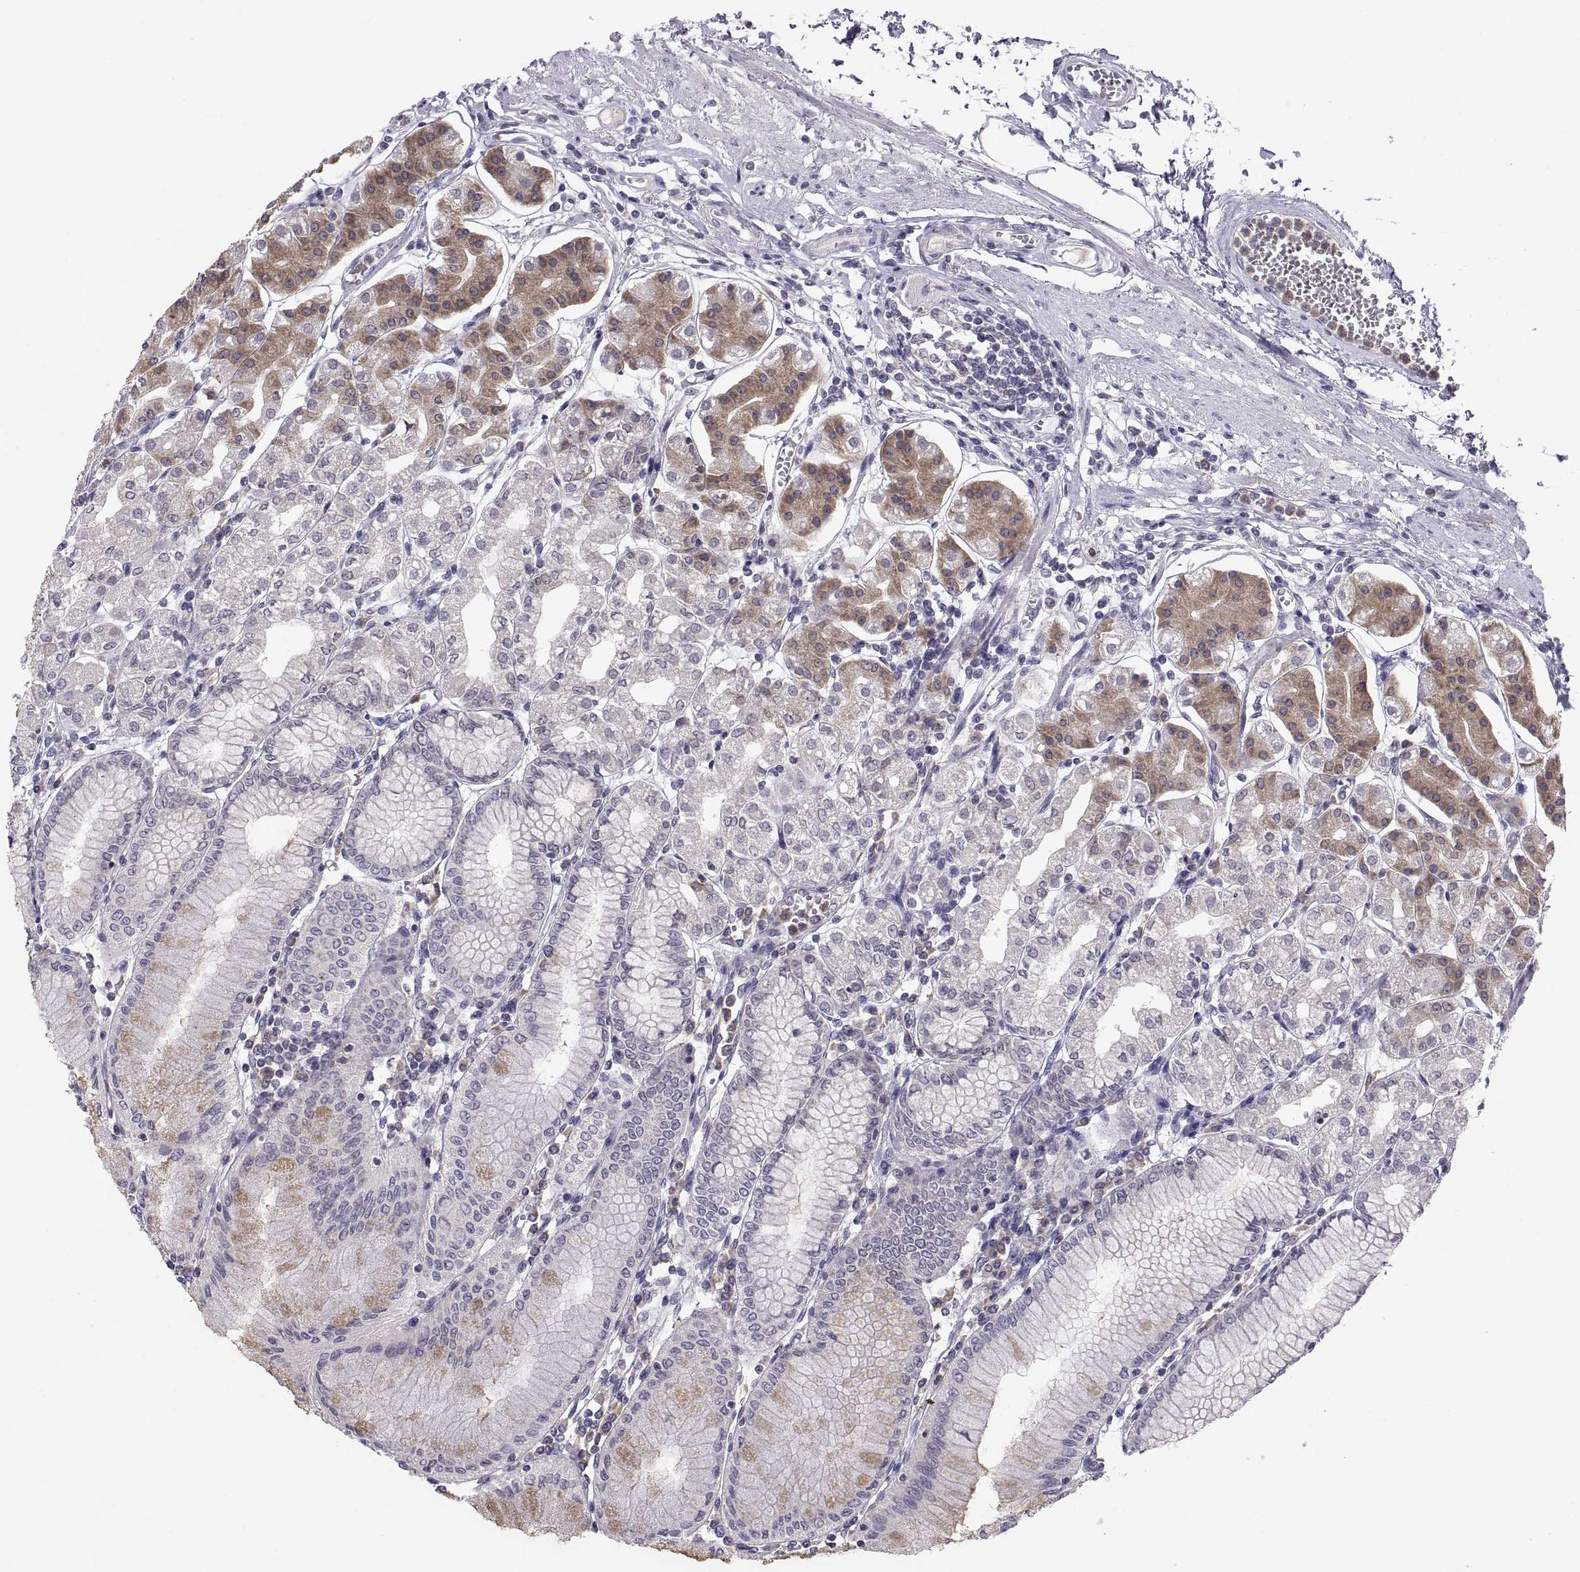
{"staining": {"intensity": "moderate", "quantity": "25%-75%", "location": "cytoplasmic/membranous"}, "tissue": "stomach", "cell_type": "Glandular cells", "image_type": "normal", "snomed": [{"axis": "morphology", "description": "Normal tissue, NOS"}, {"axis": "topography", "description": "Skeletal muscle"}, {"axis": "topography", "description": "Stomach"}], "caption": "Human stomach stained for a protein (brown) displays moderate cytoplasmic/membranous positive expression in about 25%-75% of glandular cells.", "gene": "PKP1", "patient": {"sex": "female", "age": 57}}